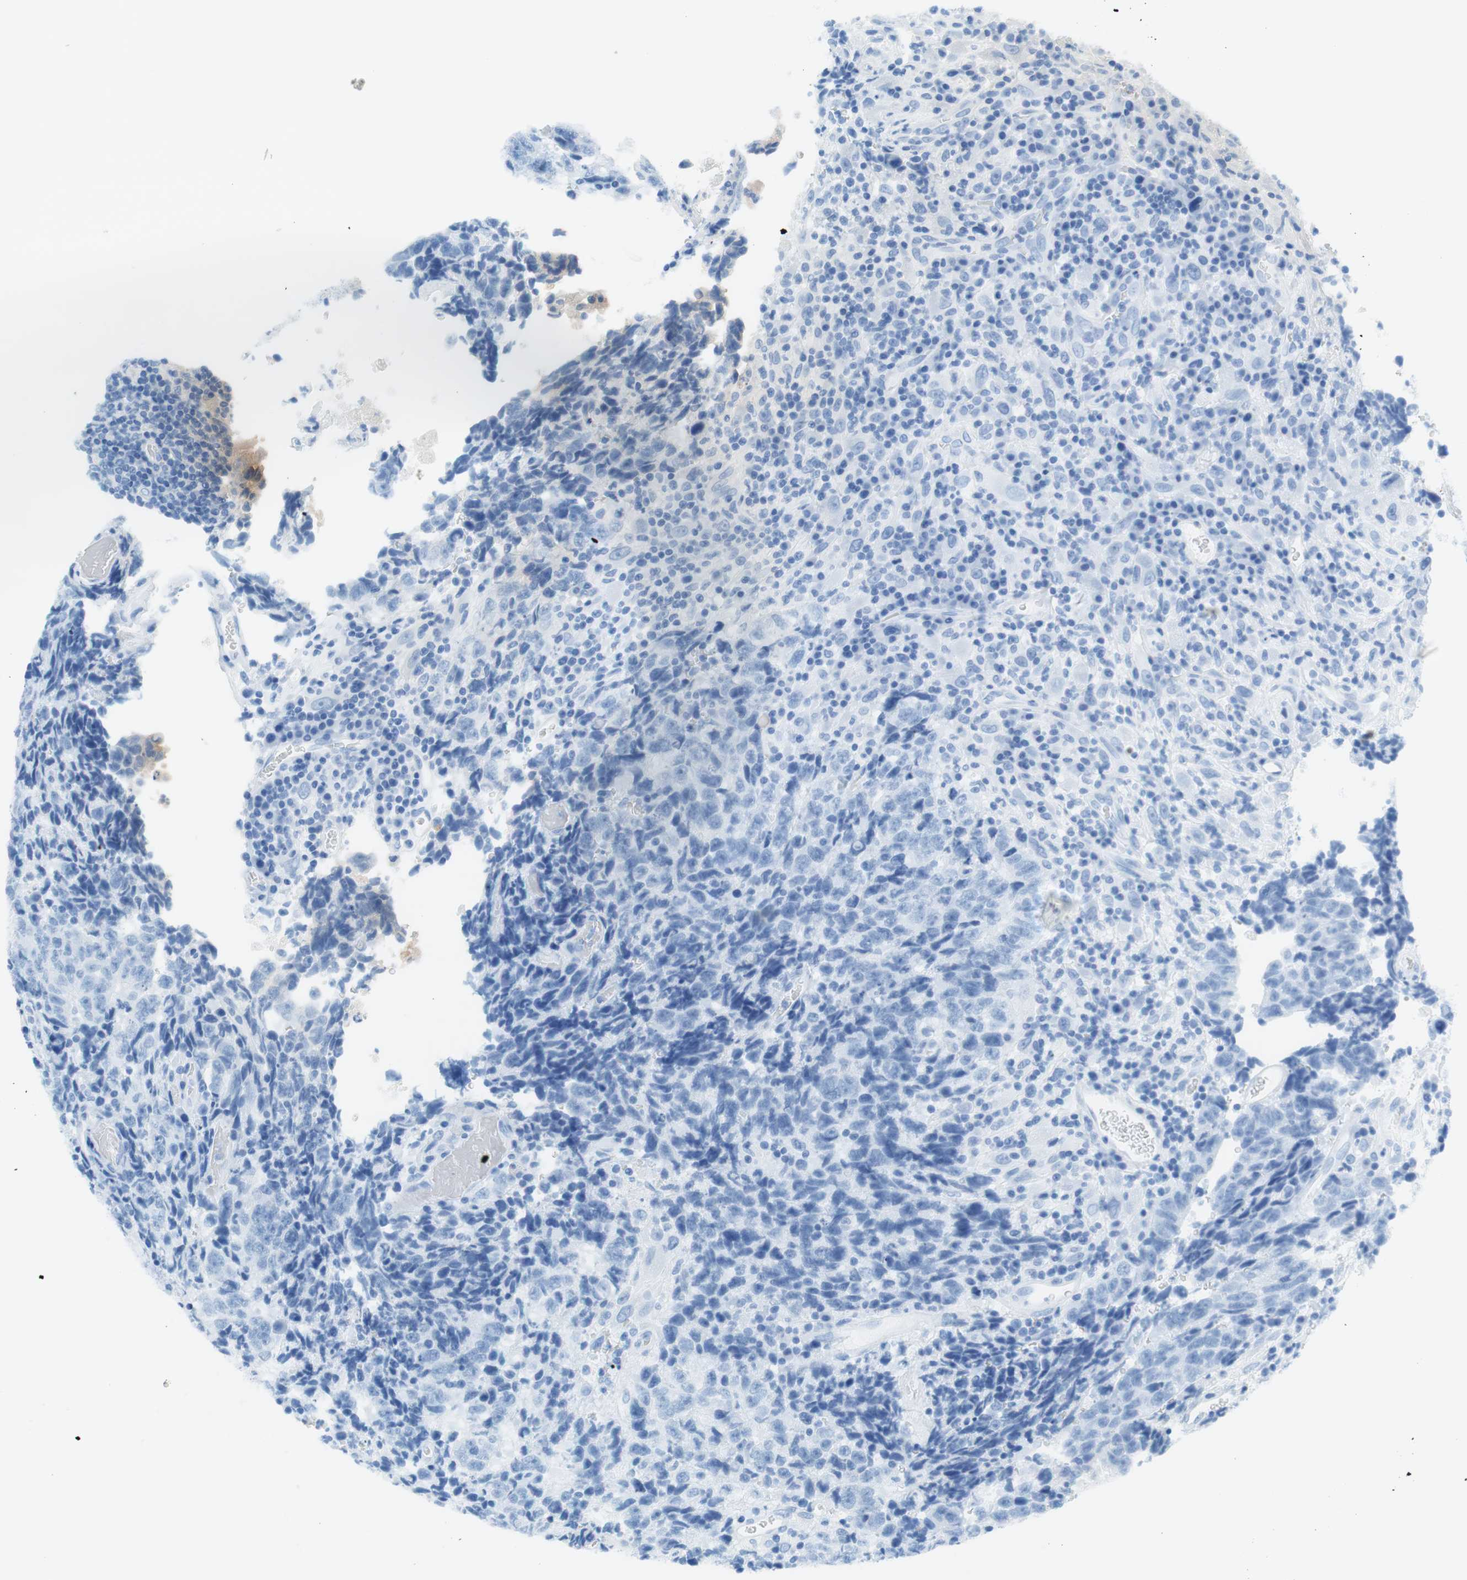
{"staining": {"intensity": "negative", "quantity": "none", "location": "none"}, "tissue": "testis cancer", "cell_type": "Tumor cells", "image_type": "cancer", "snomed": [{"axis": "morphology", "description": "Necrosis, NOS"}, {"axis": "morphology", "description": "Carcinoma, Embryonal, NOS"}, {"axis": "topography", "description": "Testis"}], "caption": "Human testis cancer (embryonal carcinoma) stained for a protein using immunohistochemistry displays no expression in tumor cells.", "gene": "MYH1", "patient": {"sex": "male", "age": 19}}